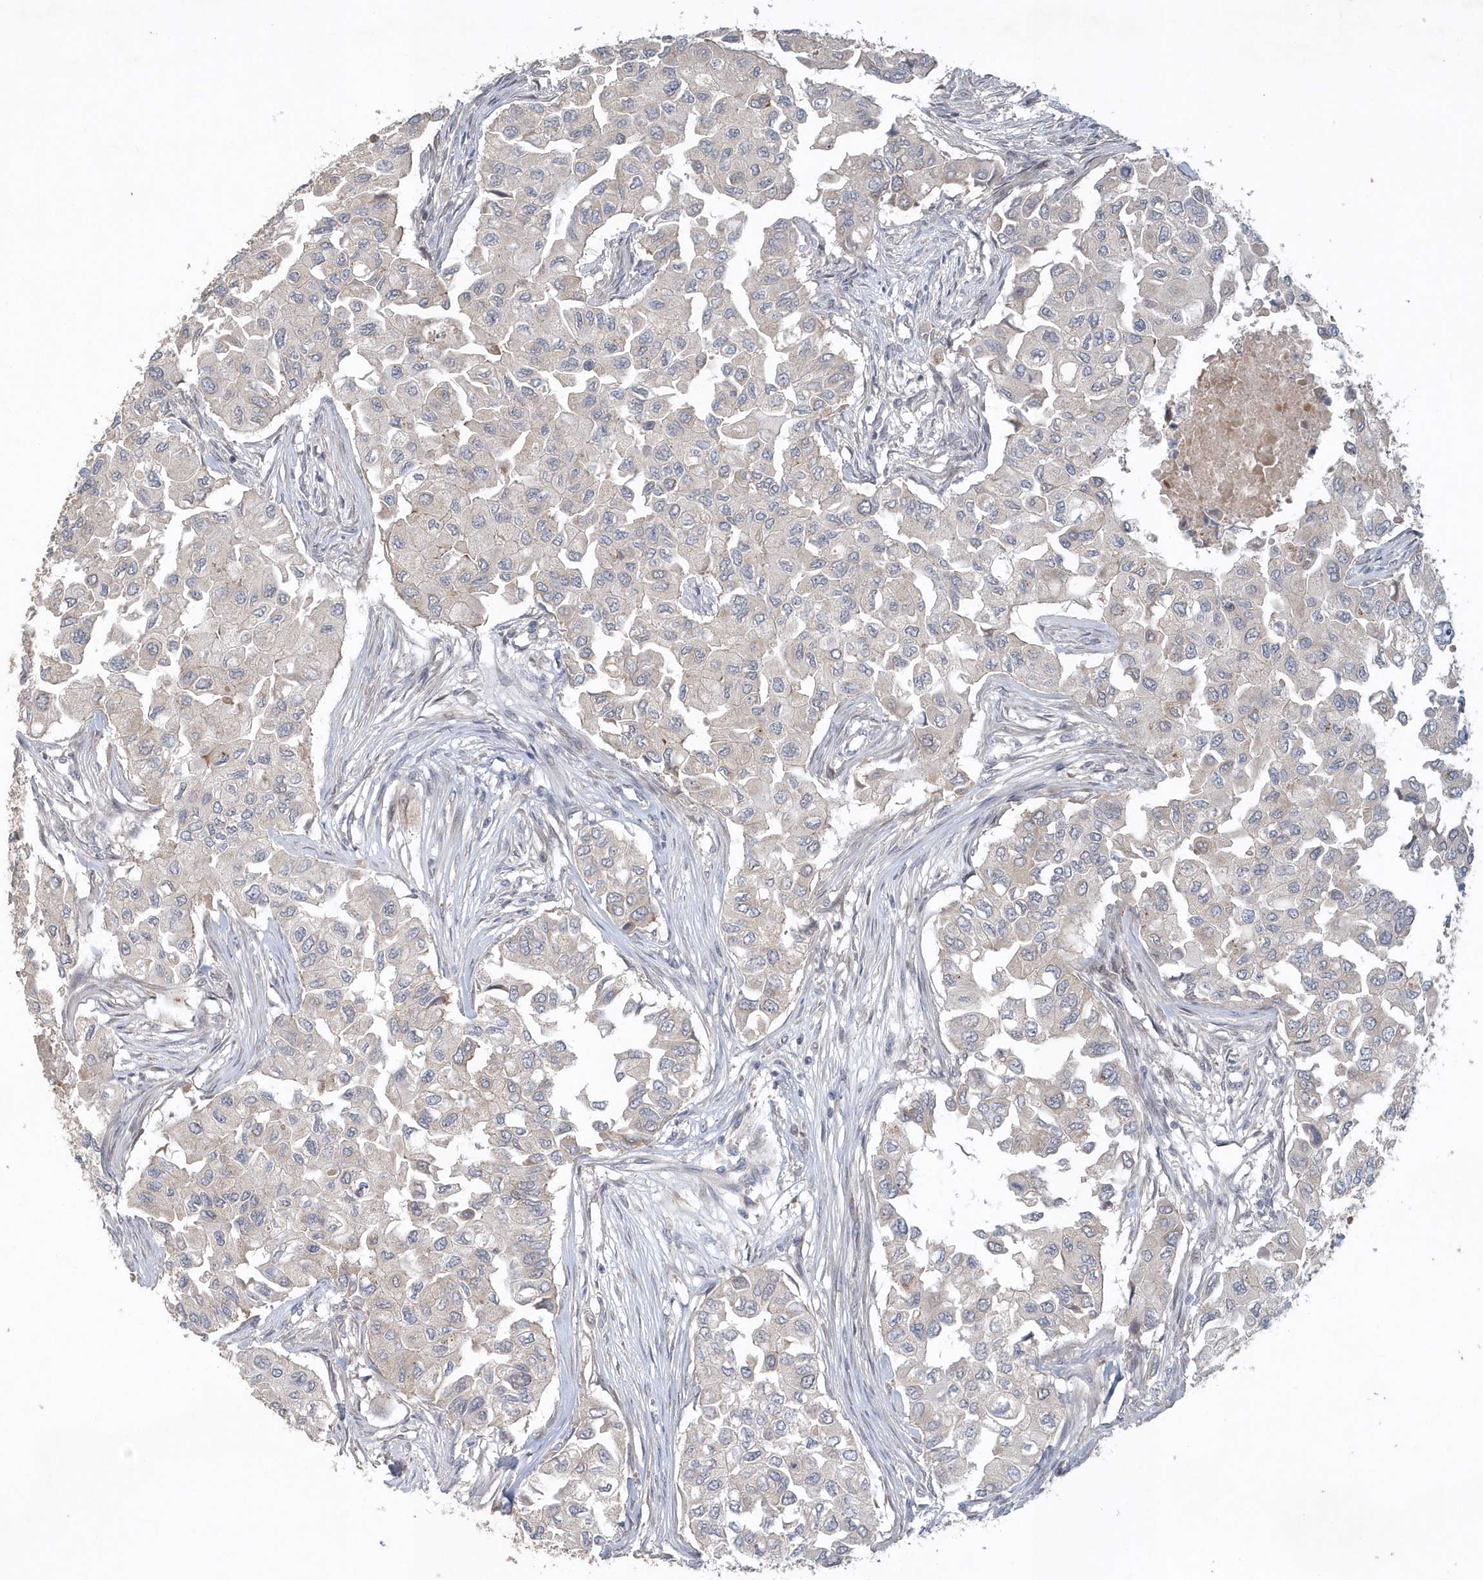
{"staining": {"intensity": "negative", "quantity": "none", "location": "none"}, "tissue": "breast cancer", "cell_type": "Tumor cells", "image_type": "cancer", "snomed": [{"axis": "morphology", "description": "Normal tissue, NOS"}, {"axis": "morphology", "description": "Duct carcinoma"}, {"axis": "topography", "description": "Breast"}], "caption": "Histopathology image shows no significant protein staining in tumor cells of breast cancer.", "gene": "TRAIP", "patient": {"sex": "female", "age": 49}}